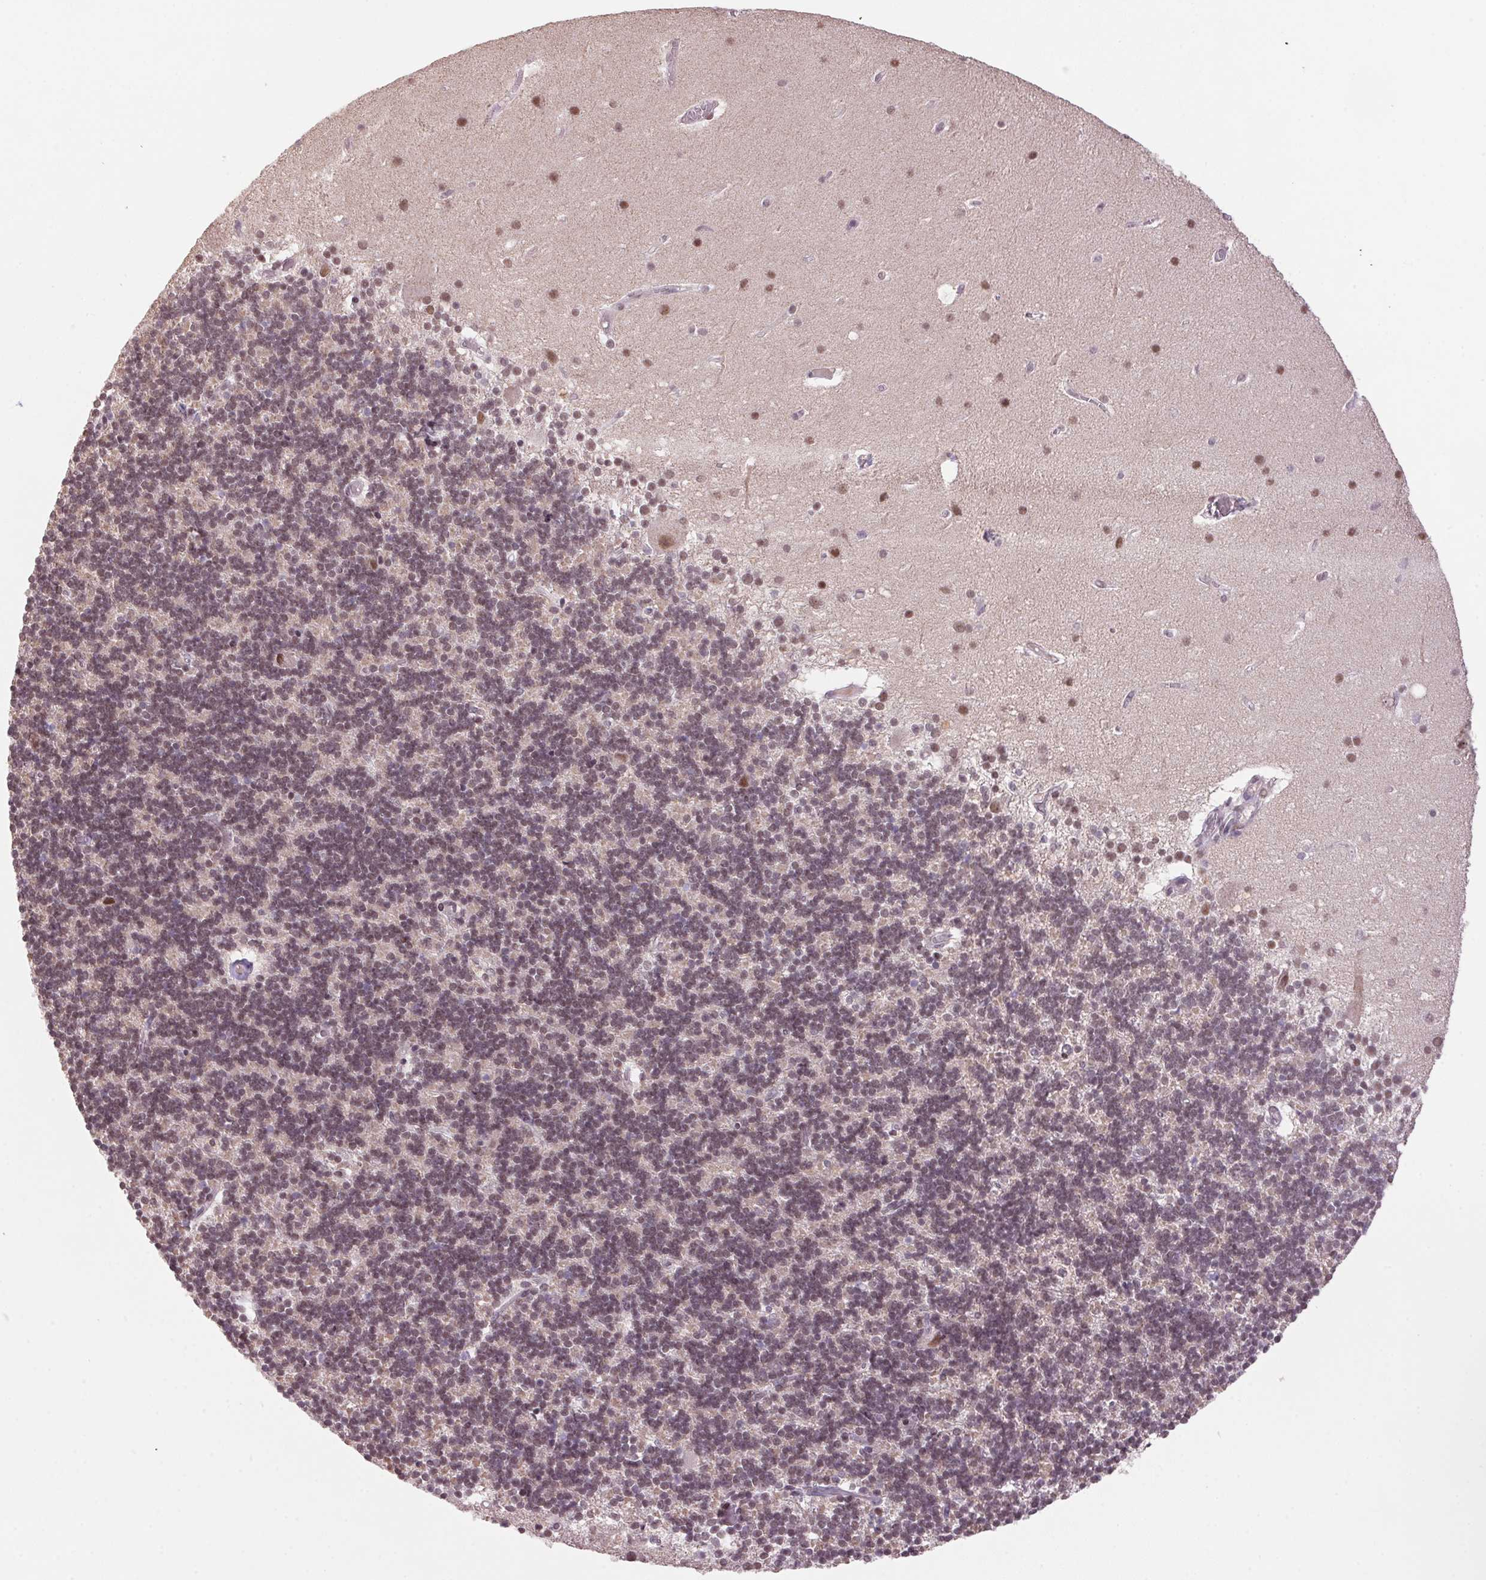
{"staining": {"intensity": "moderate", "quantity": "25%-75%", "location": "nuclear"}, "tissue": "cerebellum", "cell_type": "Cells in granular layer", "image_type": "normal", "snomed": [{"axis": "morphology", "description": "Normal tissue, NOS"}, {"axis": "topography", "description": "Cerebellum"}], "caption": "Brown immunohistochemical staining in normal cerebellum shows moderate nuclear expression in about 25%-75% of cells in granular layer.", "gene": "ZBTB4", "patient": {"sex": "male", "age": 70}}